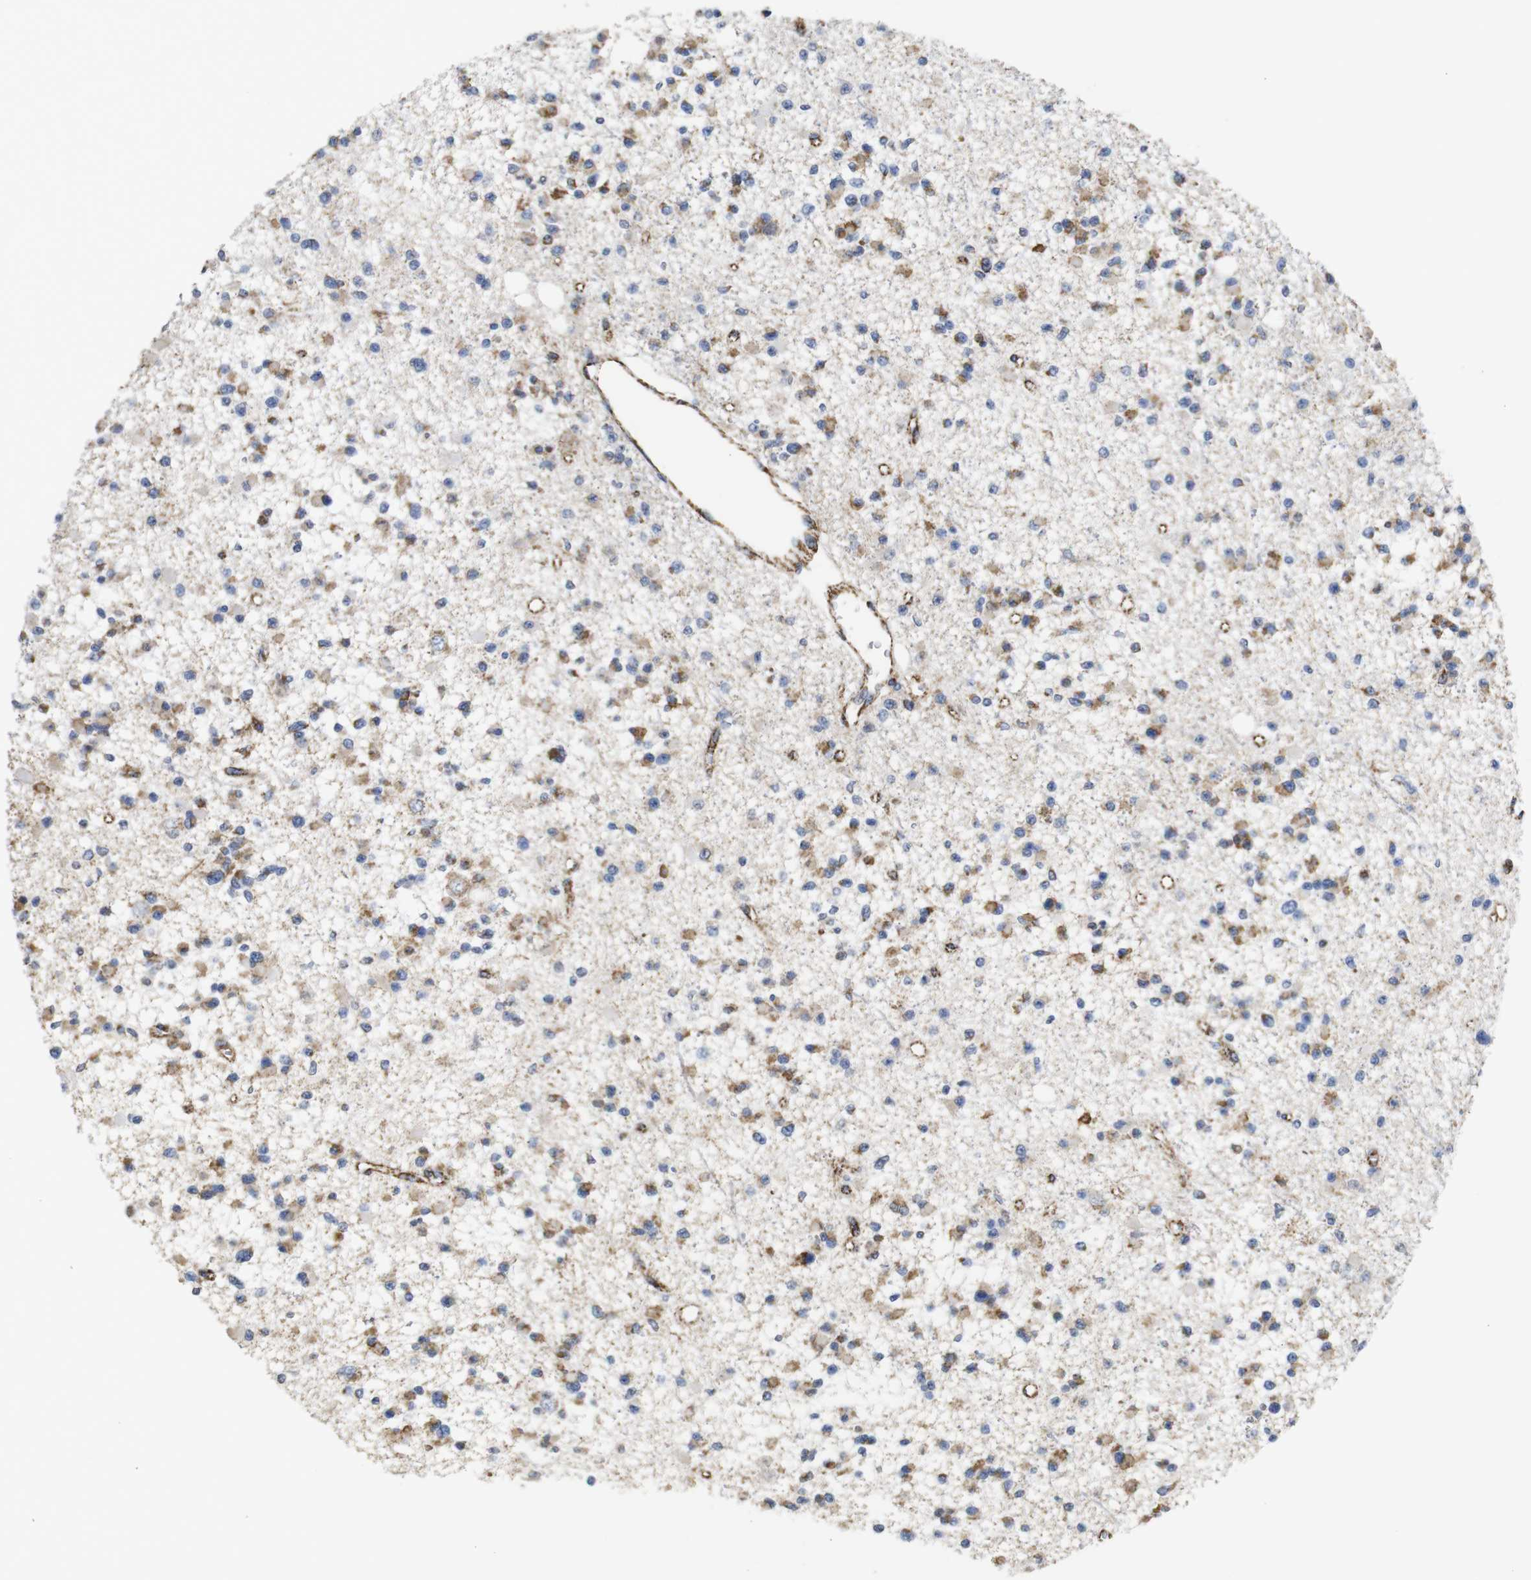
{"staining": {"intensity": "moderate", "quantity": ">75%", "location": "cytoplasmic/membranous"}, "tissue": "glioma", "cell_type": "Tumor cells", "image_type": "cancer", "snomed": [{"axis": "morphology", "description": "Glioma, malignant, Low grade"}, {"axis": "topography", "description": "Brain"}], "caption": "Immunohistochemical staining of human malignant glioma (low-grade) exhibits moderate cytoplasmic/membranous protein expression in about >75% of tumor cells. (DAB (3,3'-diaminobenzidine) IHC, brown staining for protein, blue staining for nuclei).", "gene": "MAOA", "patient": {"sex": "female", "age": 22}}